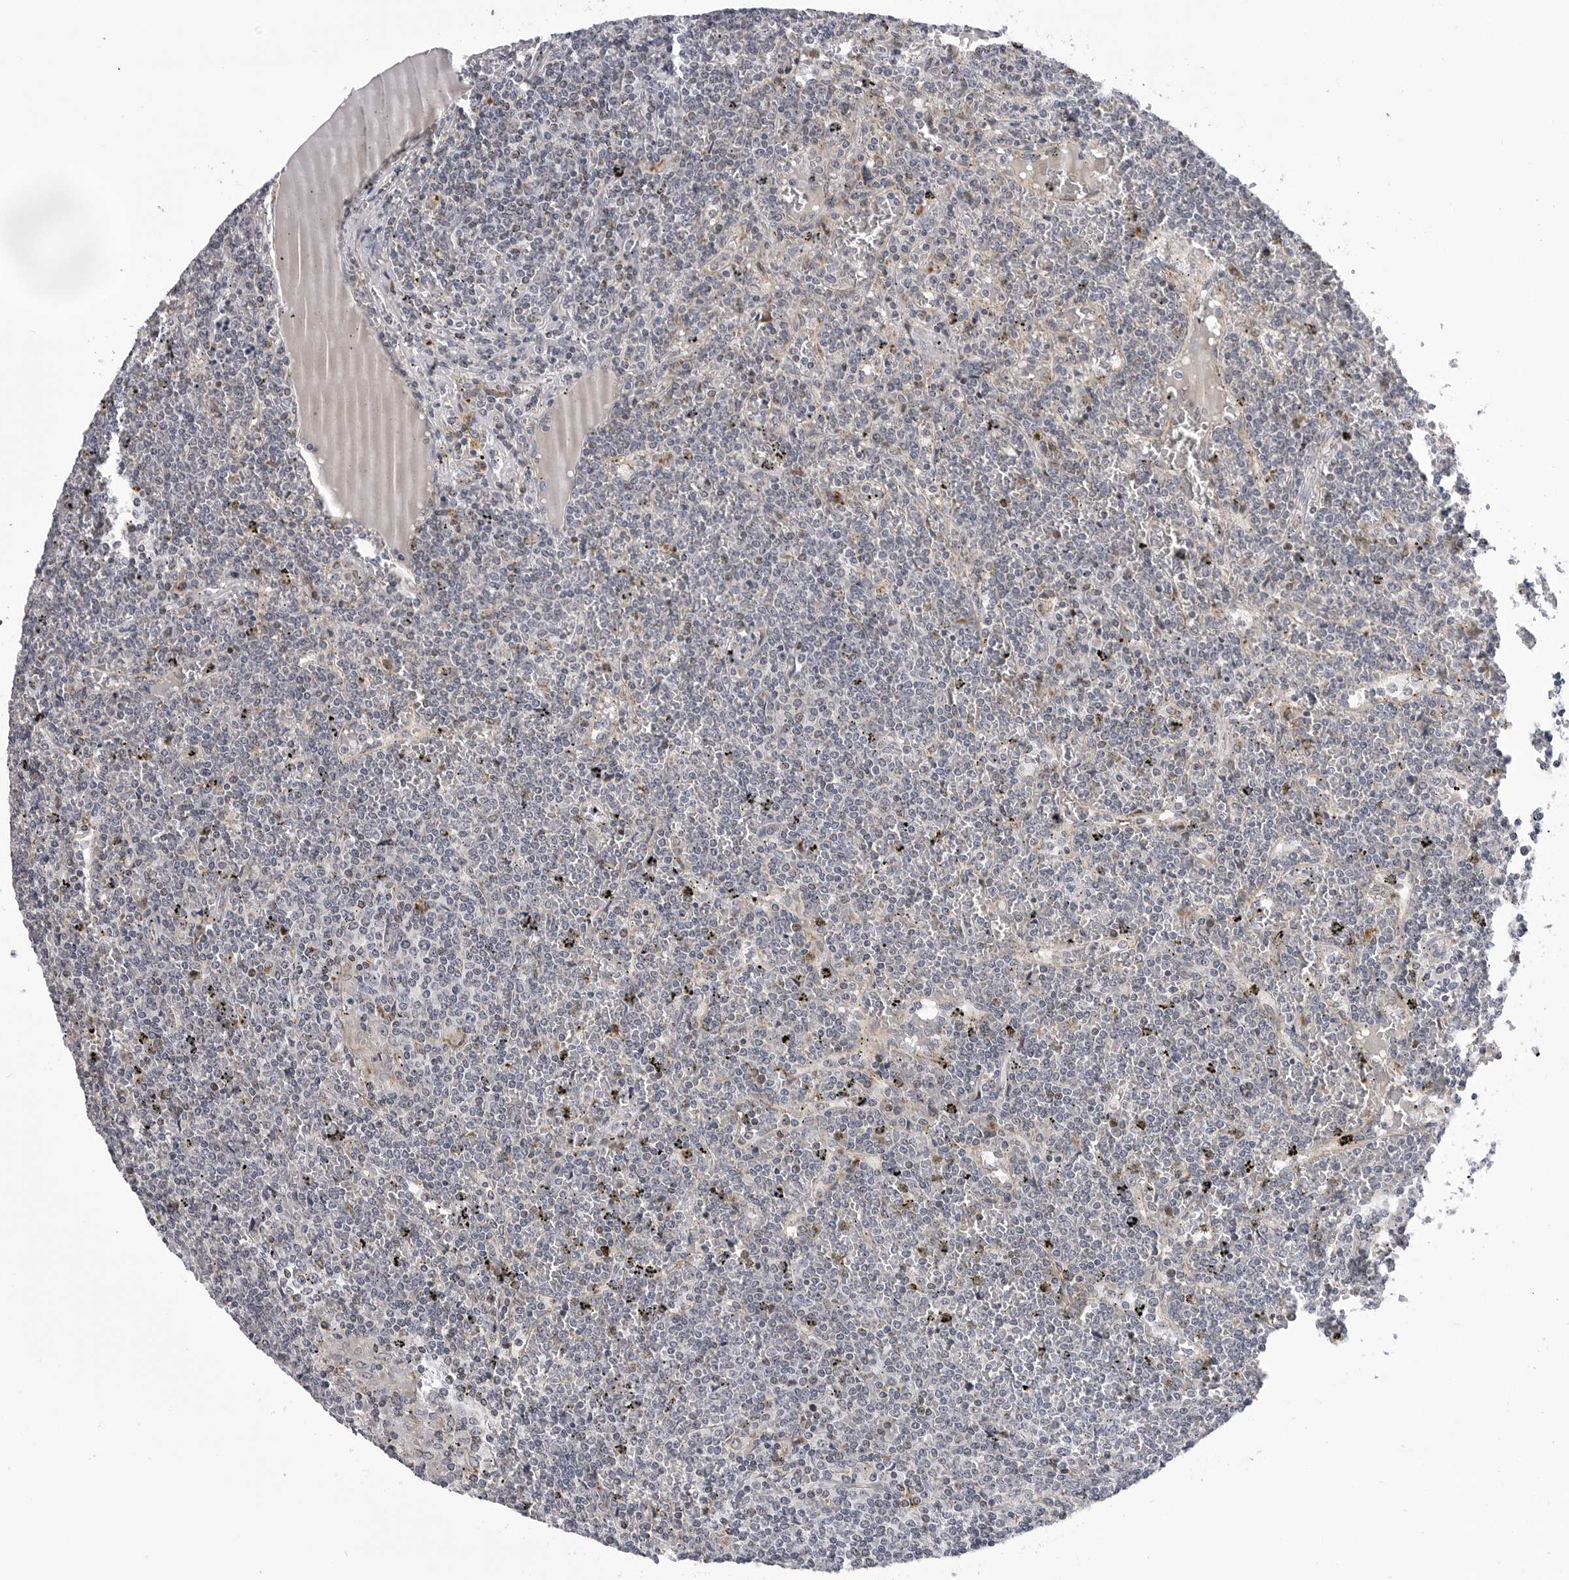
{"staining": {"intensity": "negative", "quantity": "none", "location": "none"}, "tissue": "lymphoma", "cell_type": "Tumor cells", "image_type": "cancer", "snomed": [{"axis": "morphology", "description": "Malignant lymphoma, non-Hodgkin's type, Low grade"}, {"axis": "topography", "description": "Spleen"}], "caption": "The photomicrograph exhibits no staining of tumor cells in lymphoma.", "gene": "CDK20", "patient": {"sex": "female", "age": 19}}